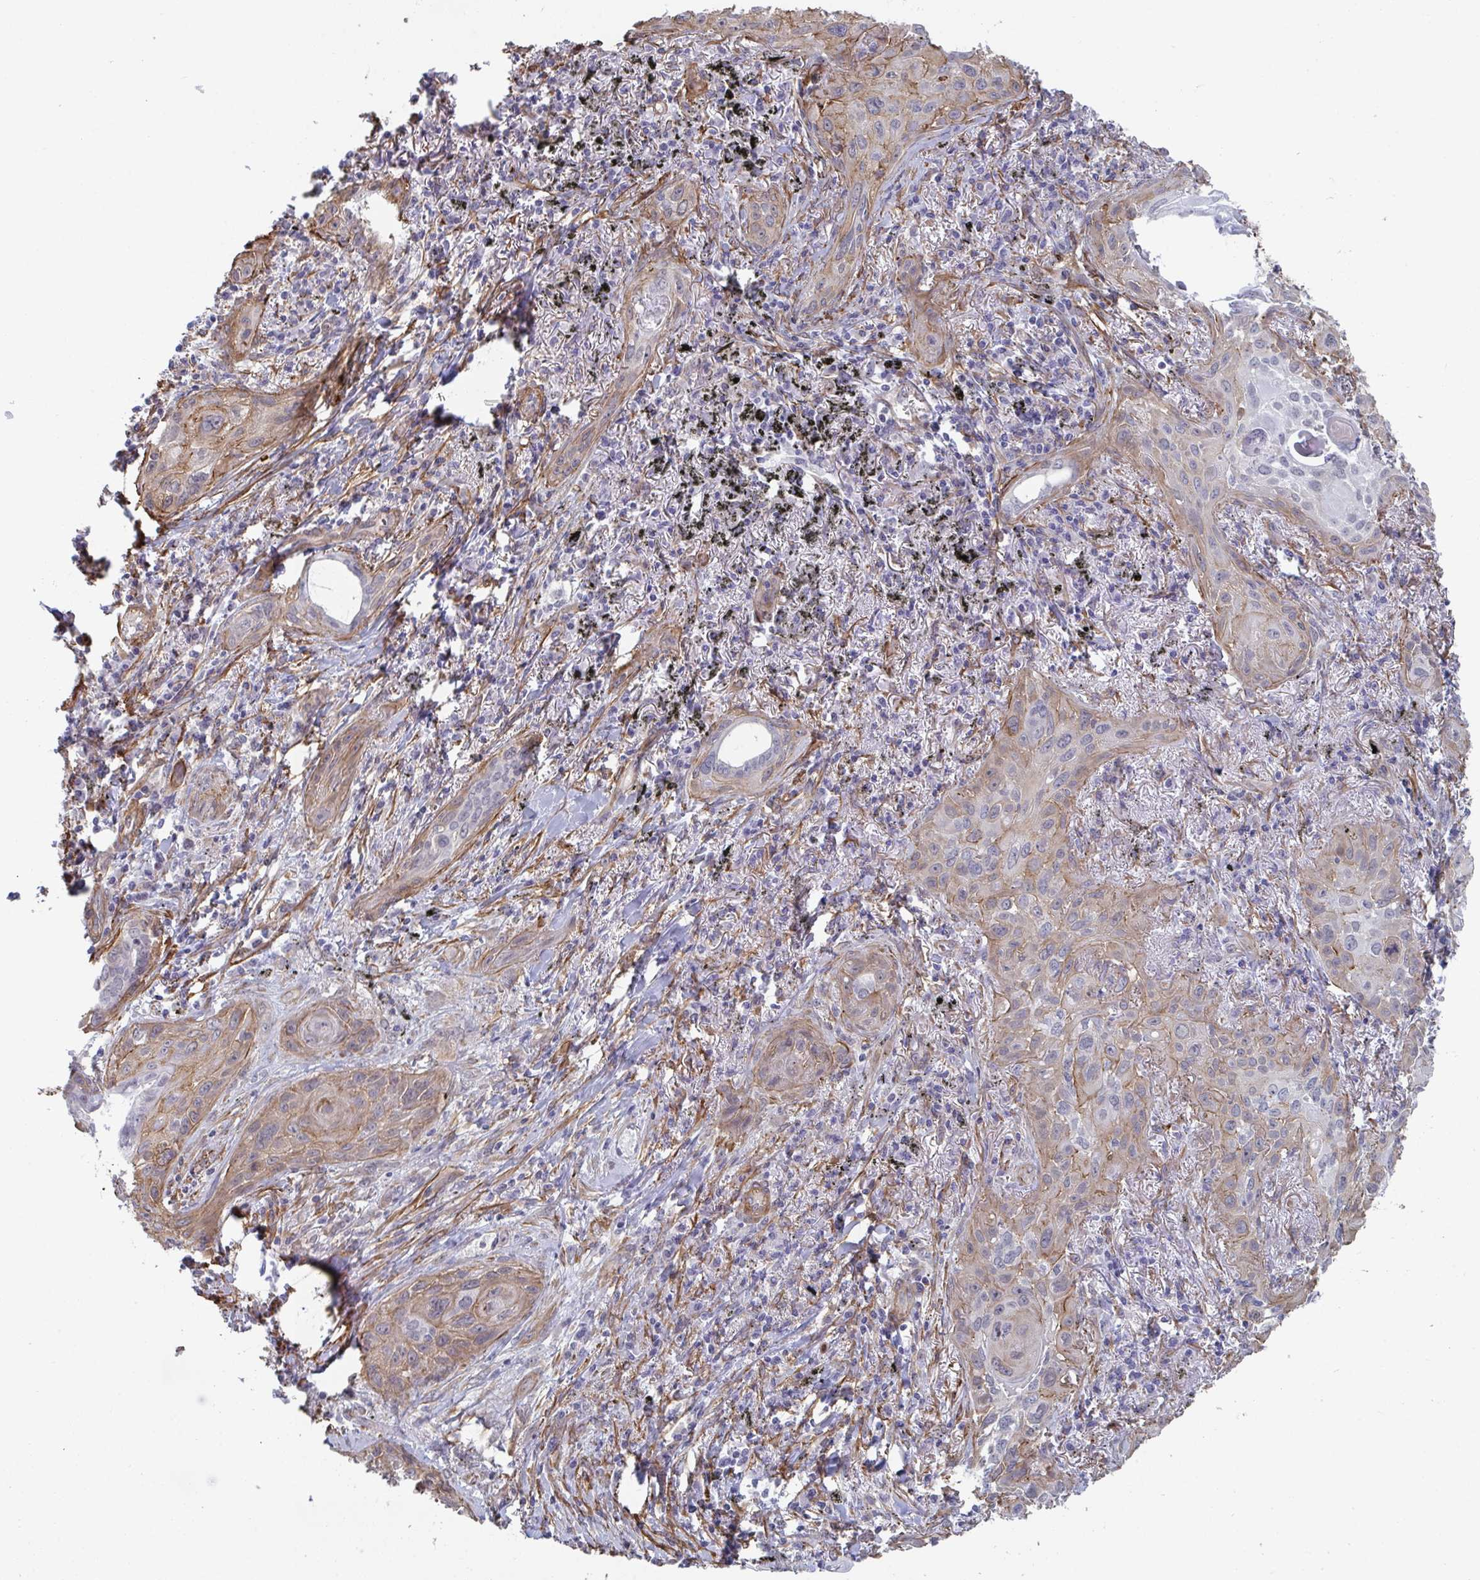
{"staining": {"intensity": "moderate", "quantity": "25%-75%", "location": "cytoplasmic/membranous"}, "tissue": "lung cancer", "cell_type": "Tumor cells", "image_type": "cancer", "snomed": [{"axis": "morphology", "description": "Squamous cell carcinoma, NOS"}, {"axis": "topography", "description": "Lung"}], "caption": "The photomicrograph demonstrates a brown stain indicating the presence of a protein in the cytoplasmic/membranous of tumor cells in lung cancer (squamous cell carcinoma). (DAB (3,3'-diaminobenzidine) IHC with brightfield microscopy, high magnification).", "gene": "NEURL4", "patient": {"sex": "male", "age": 79}}